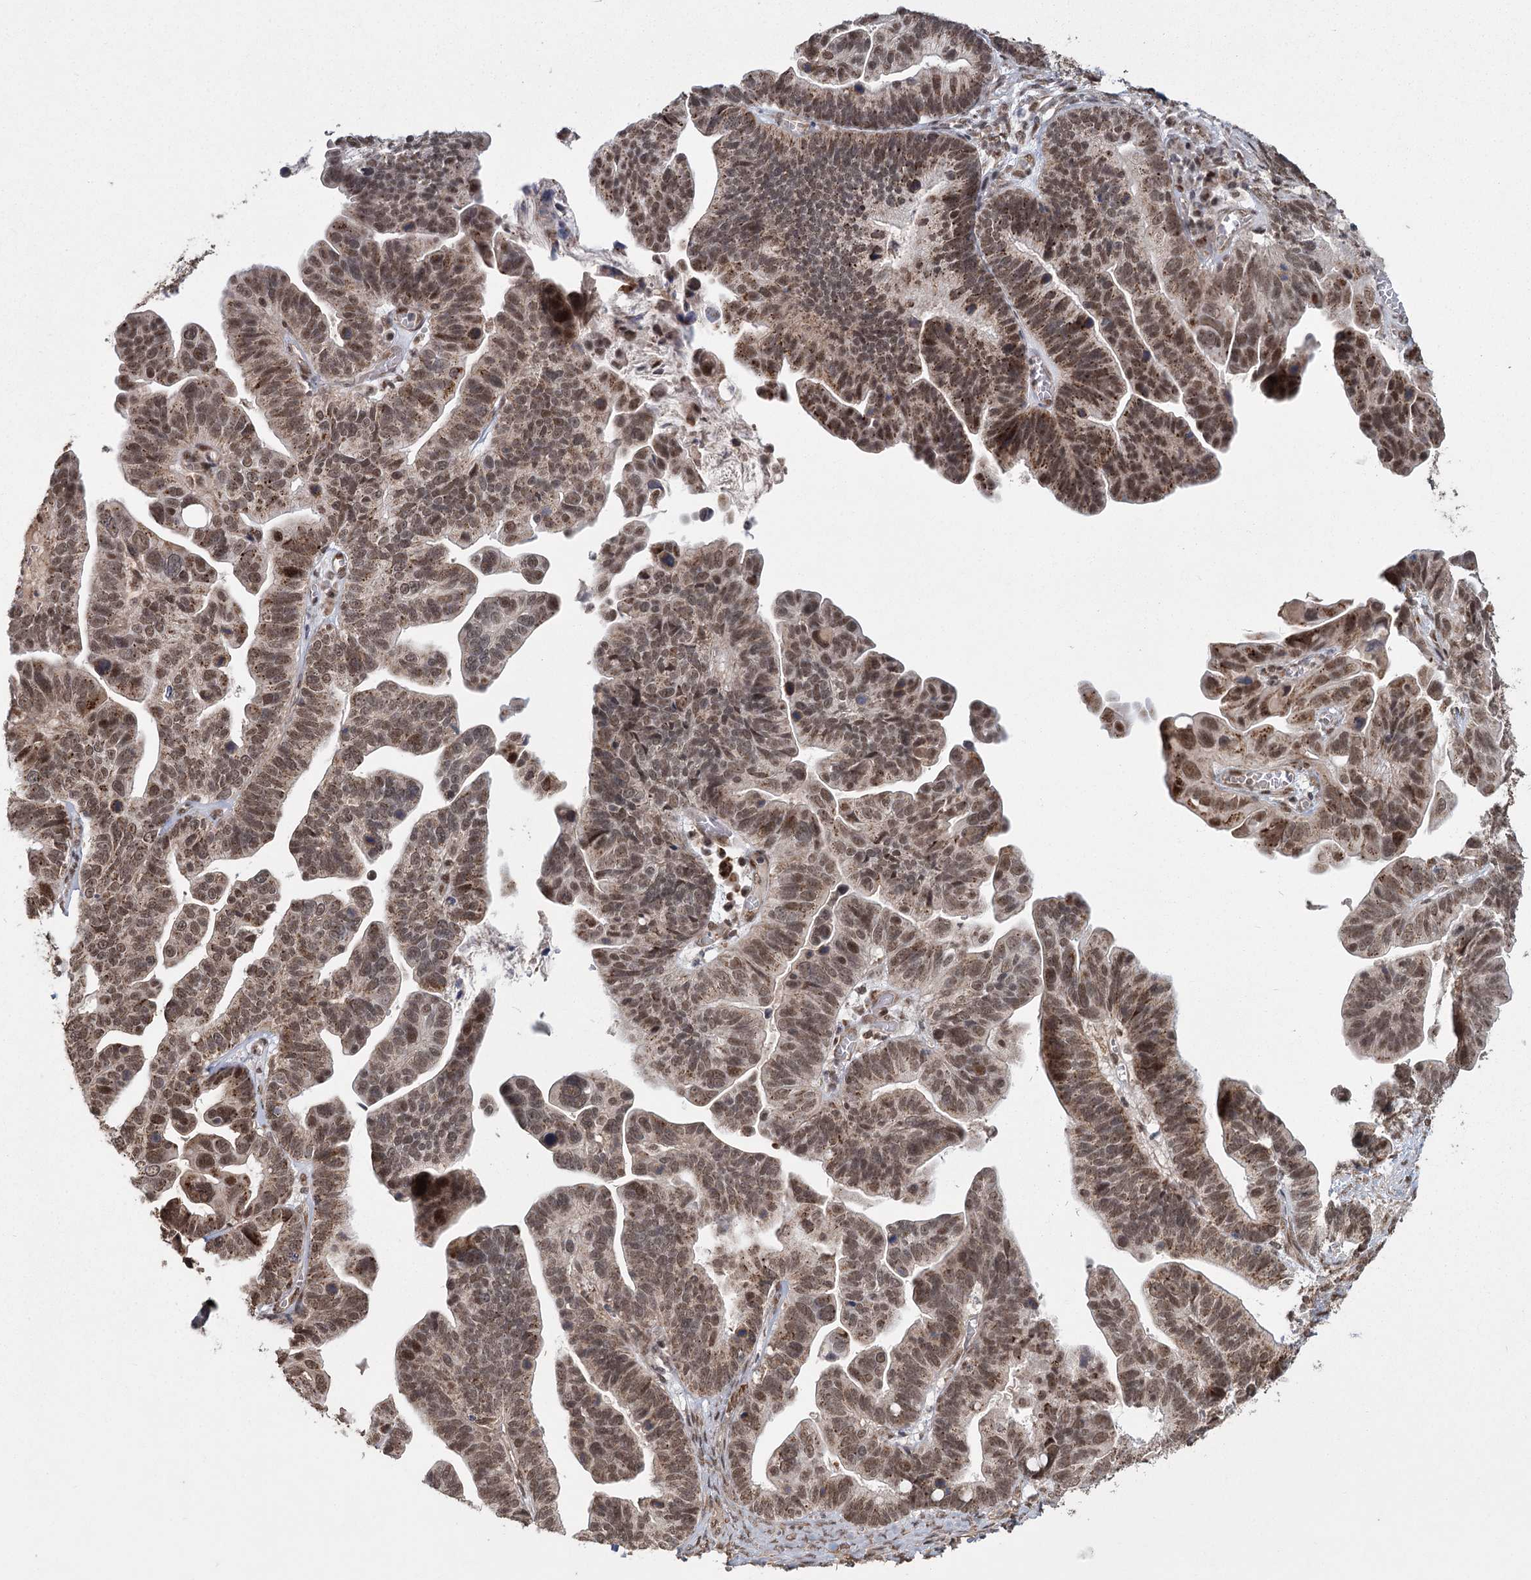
{"staining": {"intensity": "moderate", "quantity": ">75%", "location": "cytoplasmic/membranous,nuclear"}, "tissue": "ovarian cancer", "cell_type": "Tumor cells", "image_type": "cancer", "snomed": [{"axis": "morphology", "description": "Cystadenocarcinoma, serous, NOS"}, {"axis": "topography", "description": "Ovary"}], "caption": "A micrograph of serous cystadenocarcinoma (ovarian) stained for a protein displays moderate cytoplasmic/membranous and nuclear brown staining in tumor cells.", "gene": "ZCCHC24", "patient": {"sex": "female", "age": 56}}